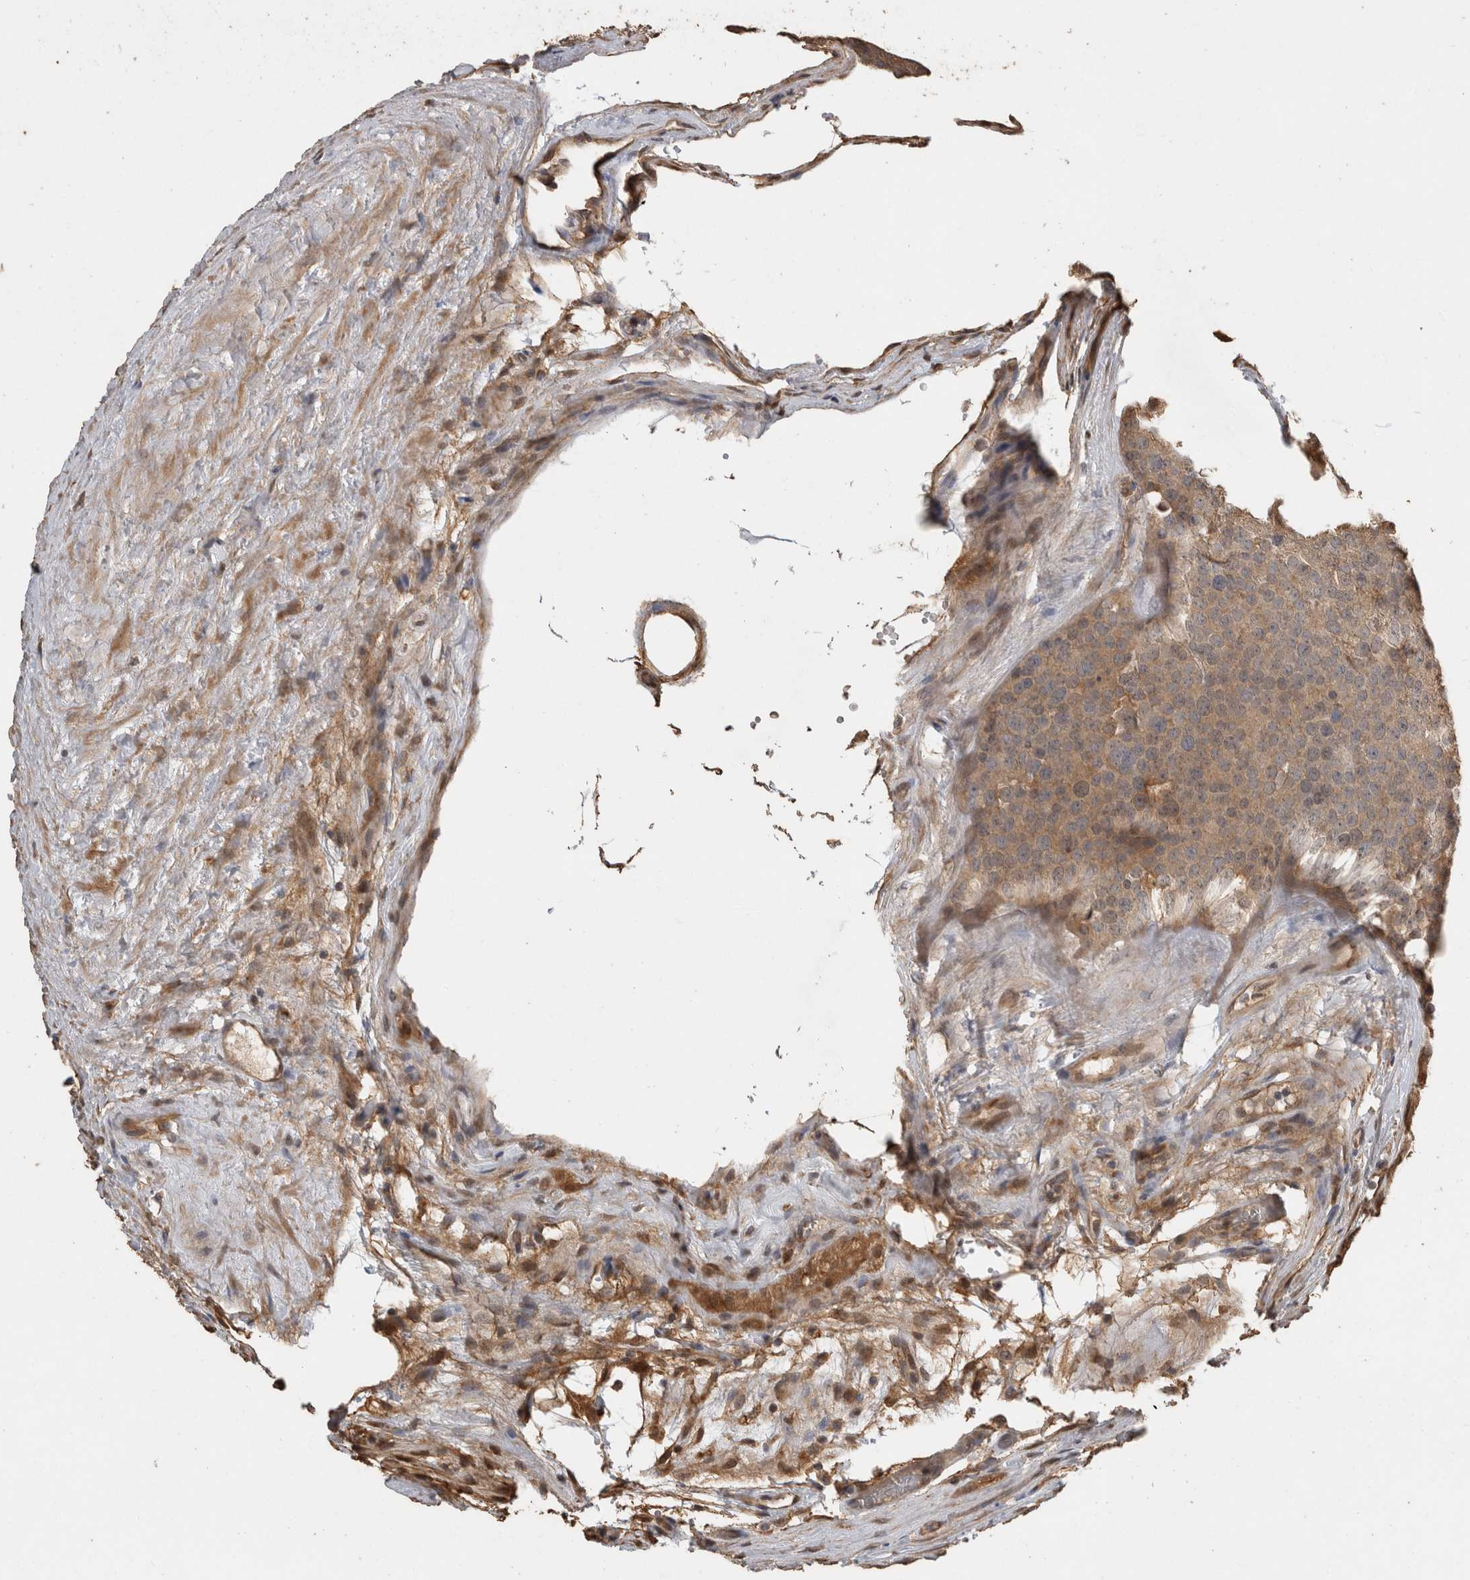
{"staining": {"intensity": "moderate", "quantity": ">75%", "location": "cytoplasmic/membranous"}, "tissue": "testis cancer", "cell_type": "Tumor cells", "image_type": "cancer", "snomed": [{"axis": "morphology", "description": "Seminoma, NOS"}, {"axis": "topography", "description": "Testis"}], "caption": "Immunohistochemistry (IHC) of human seminoma (testis) exhibits medium levels of moderate cytoplasmic/membranous expression in about >75% of tumor cells.", "gene": "RHPN1", "patient": {"sex": "male", "age": 71}}